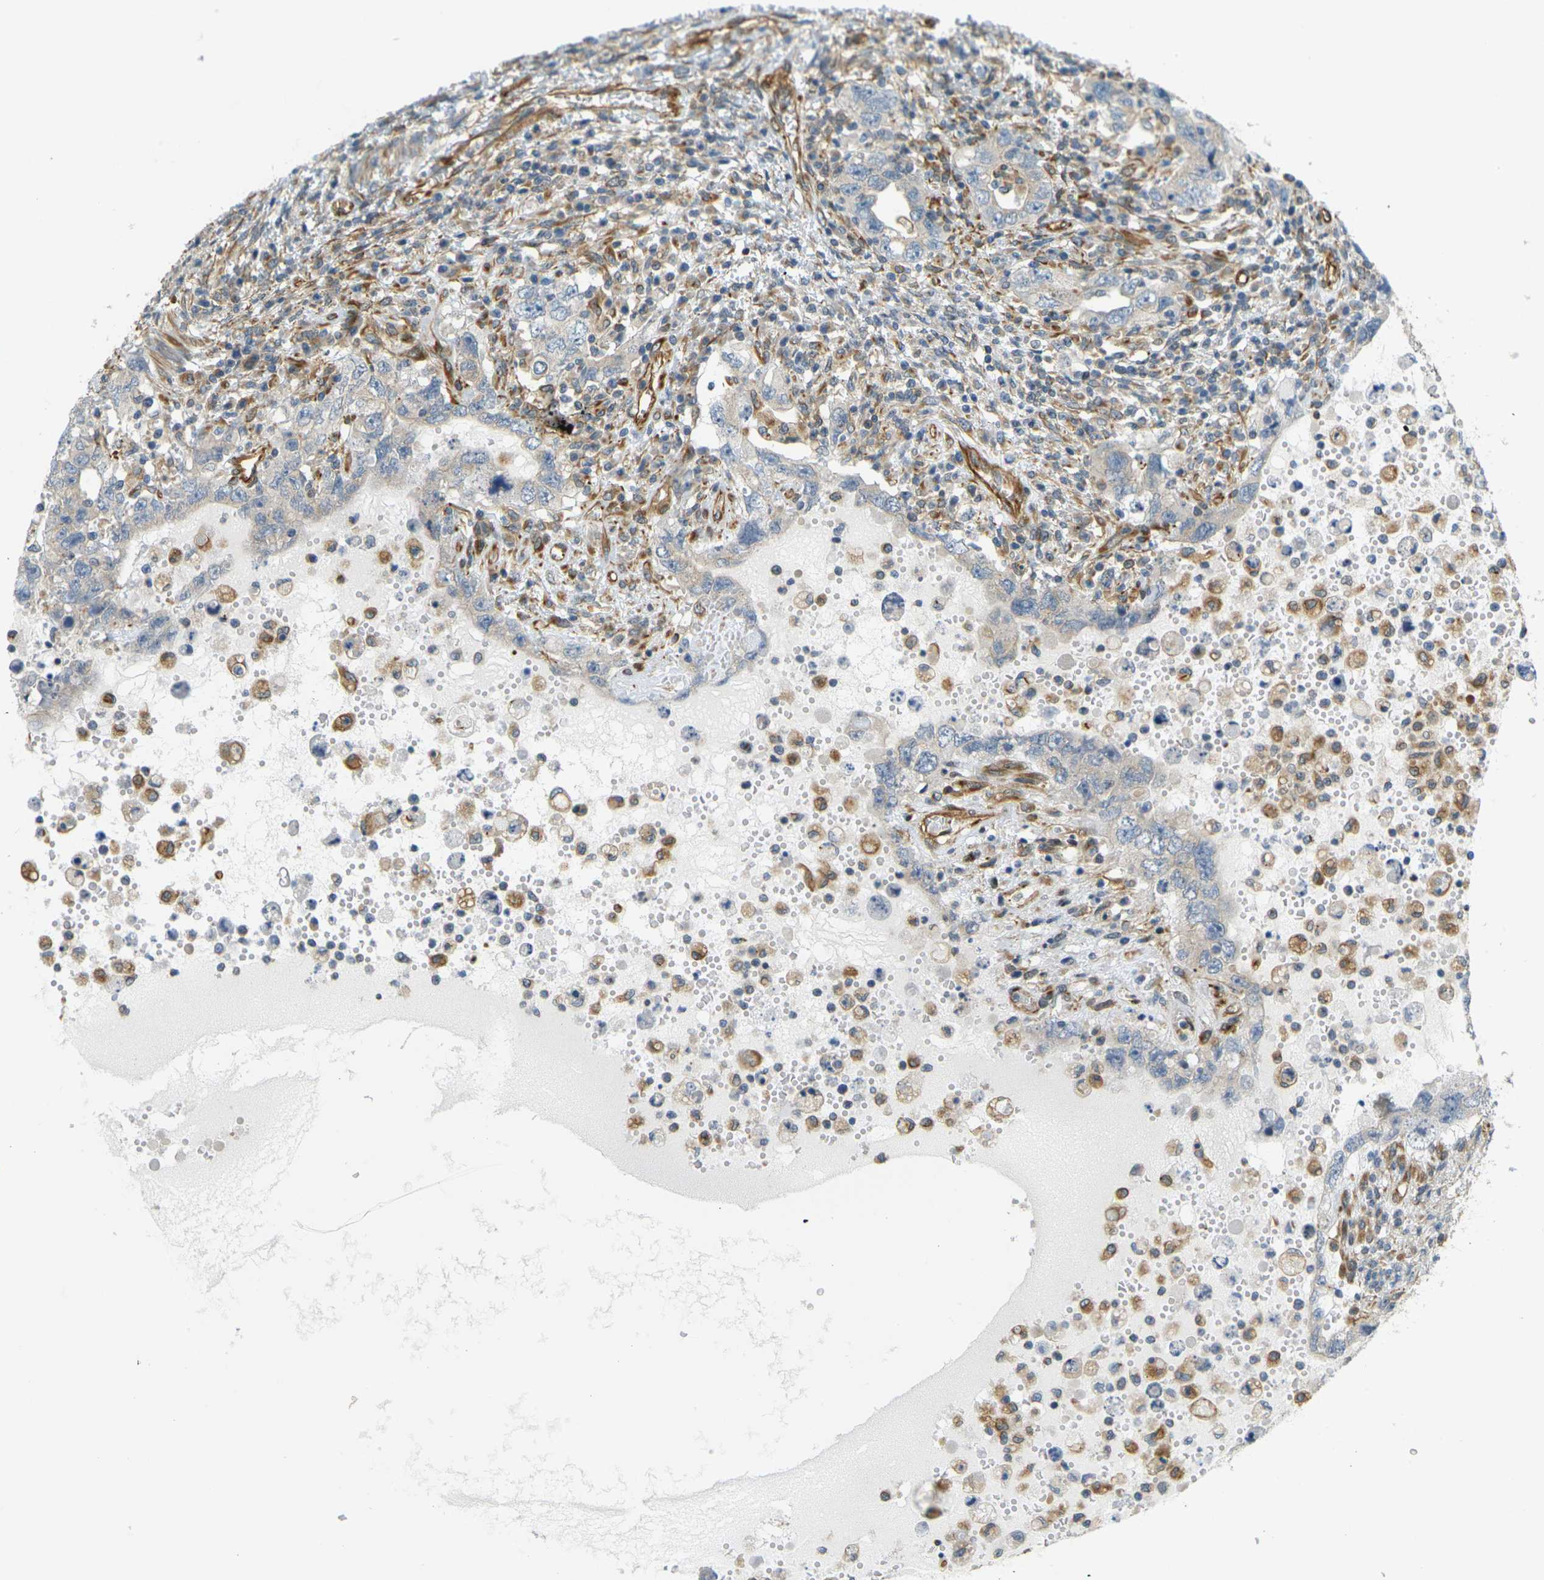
{"staining": {"intensity": "negative", "quantity": "none", "location": "none"}, "tissue": "testis cancer", "cell_type": "Tumor cells", "image_type": "cancer", "snomed": [{"axis": "morphology", "description": "Carcinoma, Embryonal, NOS"}, {"axis": "topography", "description": "Testis"}], "caption": "Human testis cancer (embryonal carcinoma) stained for a protein using IHC reveals no positivity in tumor cells.", "gene": "CYTH3", "patient": {"sex": "male", "age": 26}}